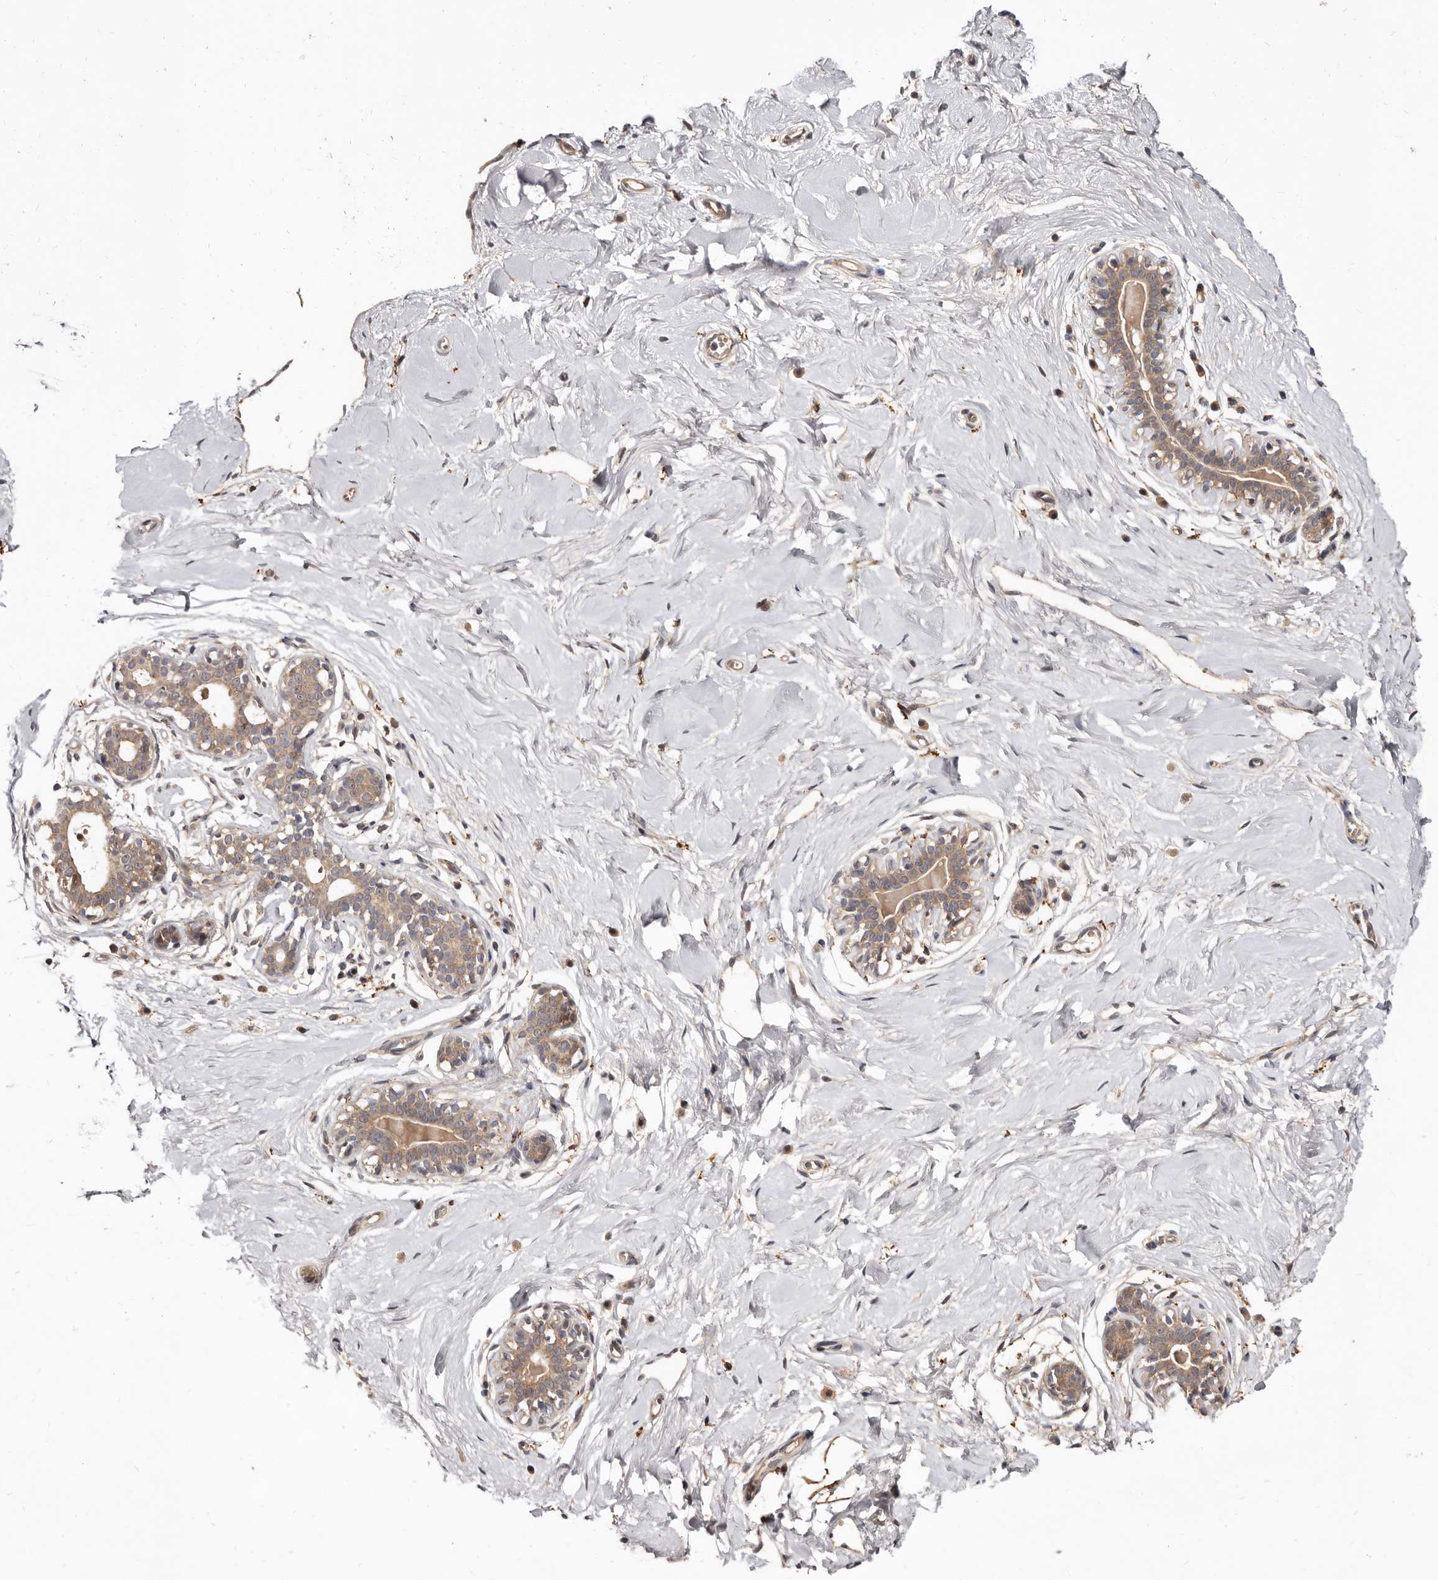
{"staining": {"intensity": "moderate", "quantity": ">75%", "location": "cytoplasmic/membranous"}, "tissue": "breast", "cell_type": "Adipocytes", "image_type": "normal", "snomed": [{"axis": "morphology", "description": "Normal tissue, NOS"}, {"axis": "morphology", "description": "Adenoma, NOS"}, {"axis": "topography", "description": "Breast"}], "caption": "A brown stain labels moderate cytoplasmic/membranous staining of a protein in adipocytes of normal human breast. The protein of interest is stained brown, and the nuclei are stained in blue (DAB (3,3'-diaminobenzidine) IHC with brightfield microscopy, high magnification).", "gene": "INAVA", "patient": {"sex": "female", "age": 23}}